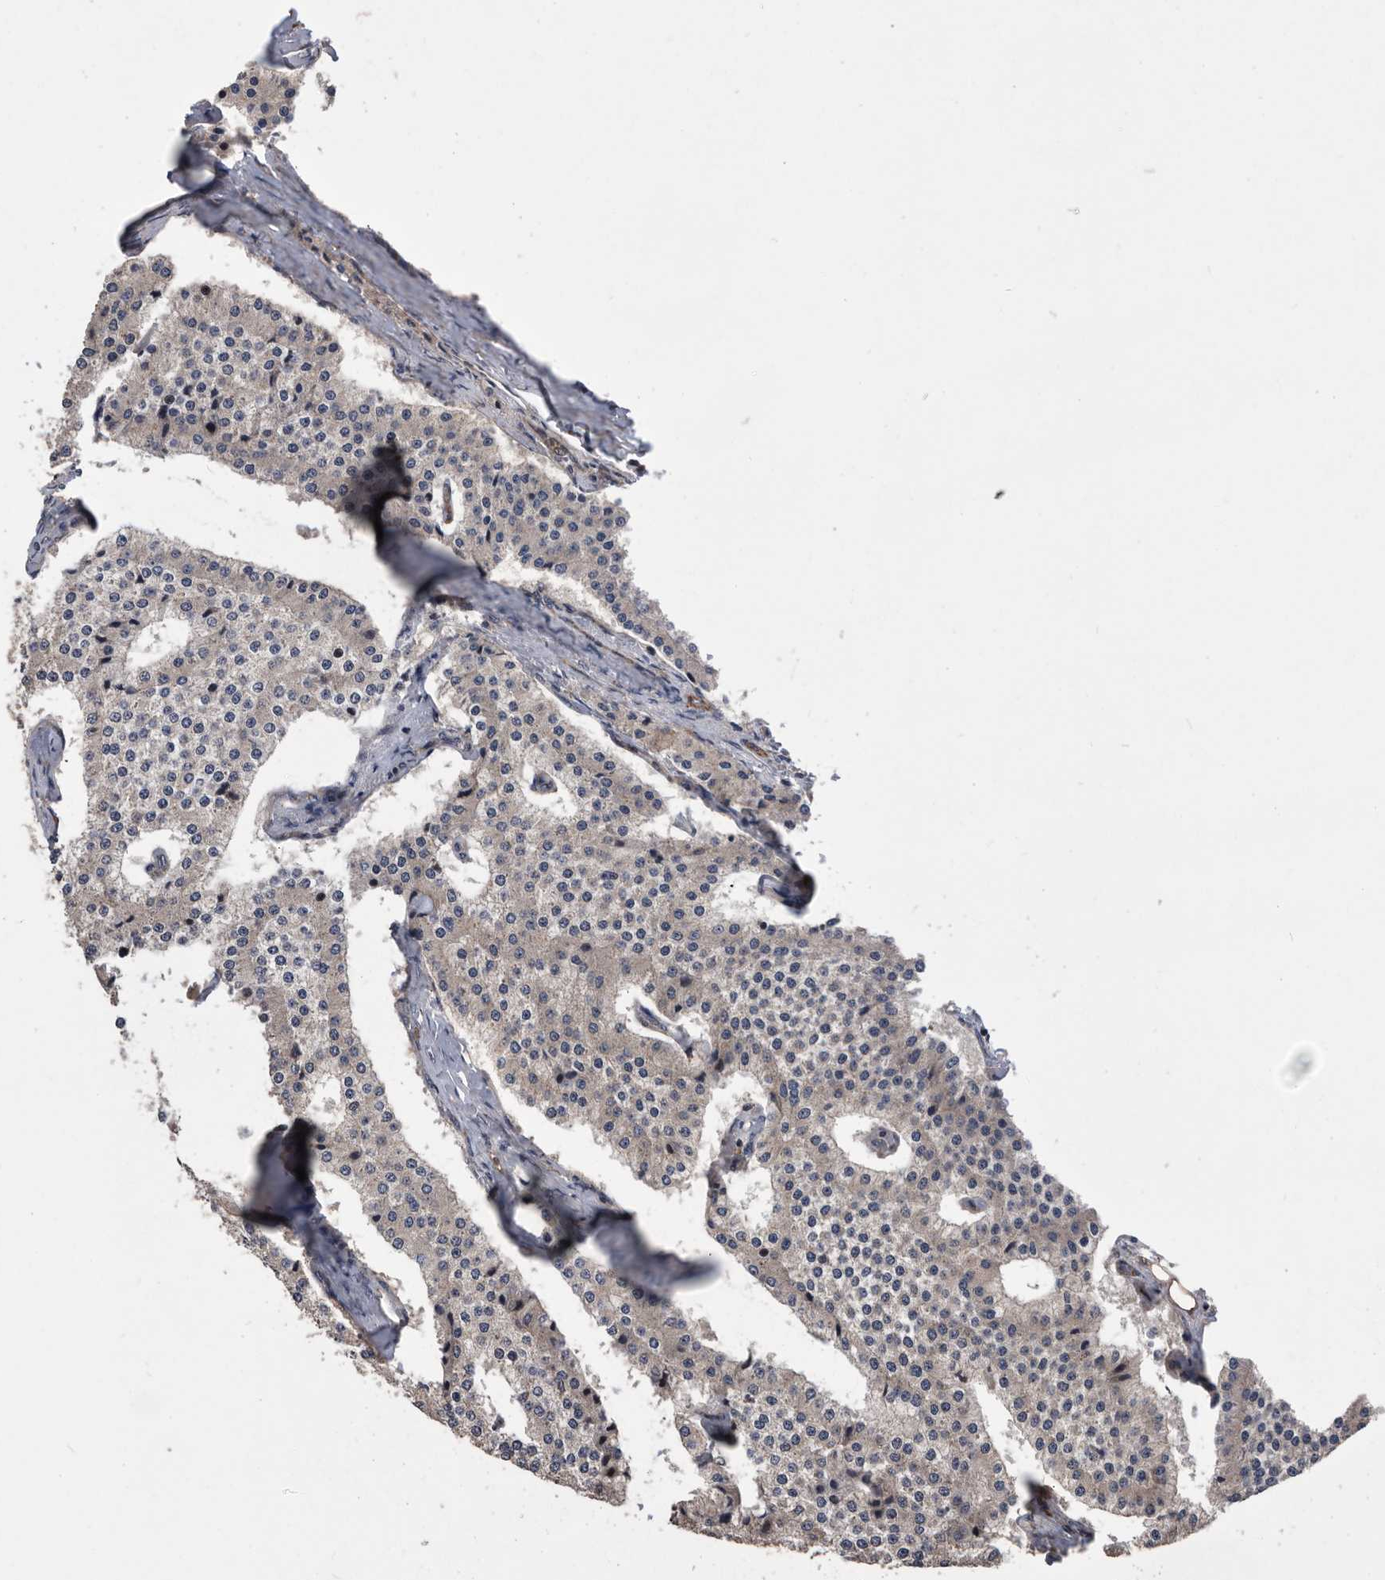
{"staining": {"intensity": "negative", "quantity": "none", "location": "none"}, "tissue": "carcinoid", "cell_type": "Tumor cells", "image_type": "cancer", "snomed": [{"axis": "morphology", "description": "Carcinoid, malignant, NOS"}, {"axis": "topography", "description": "Colon"}], "caption": "High power microscopy histopathology image of an IHC photomicrograph of carcinoid, revealing no significant staining in tumor cells. (DAB (3,3'-diaminobenzidine) immunohistochemistry visualized using brightfield microscopy, high magnification).", "gene": "SERINC2", "patient": {"sex": "female", "age": 52}}